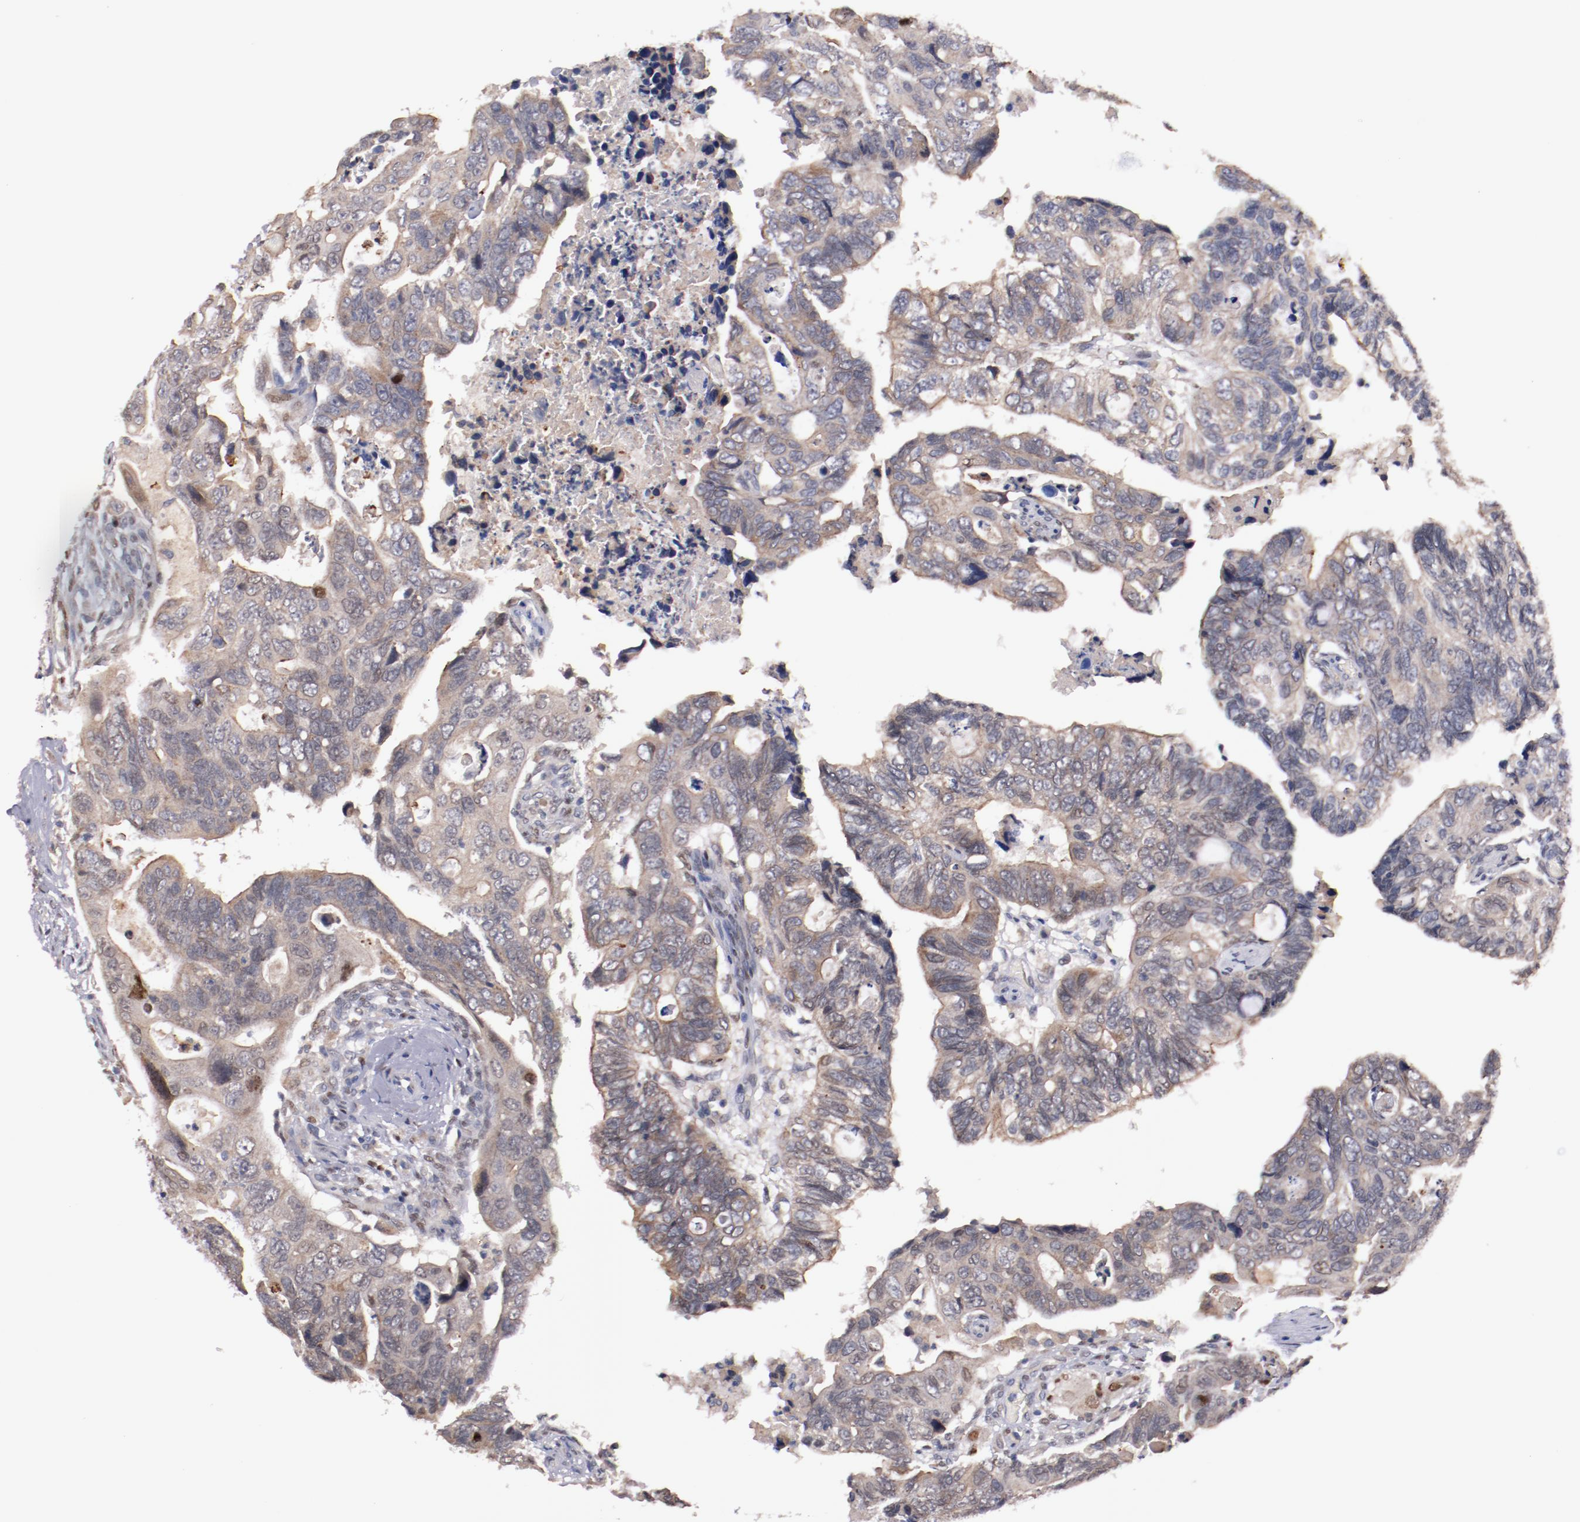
{"staining": {"intensity": "weak", "quantity": "25%-75%", "location": "cytoplasmic/membranous"}, "tissue": "colorectal cancer", "cell_type": "Tumor cells", "image_type": "cancer", "snomed": [{"axis": "morphology", "description": "Adenocarcinoma, NOS"}, {"axis": "topography", "description": "Rectum"}], "caption": "Human colorectal cancer stained for a protein (brown) shows weak cytoplasmic/membranous positive expression in about 25%-75% of tumor cells.", "gene": "FAM81A", "patient": {"sex": "male", "age": 53}}